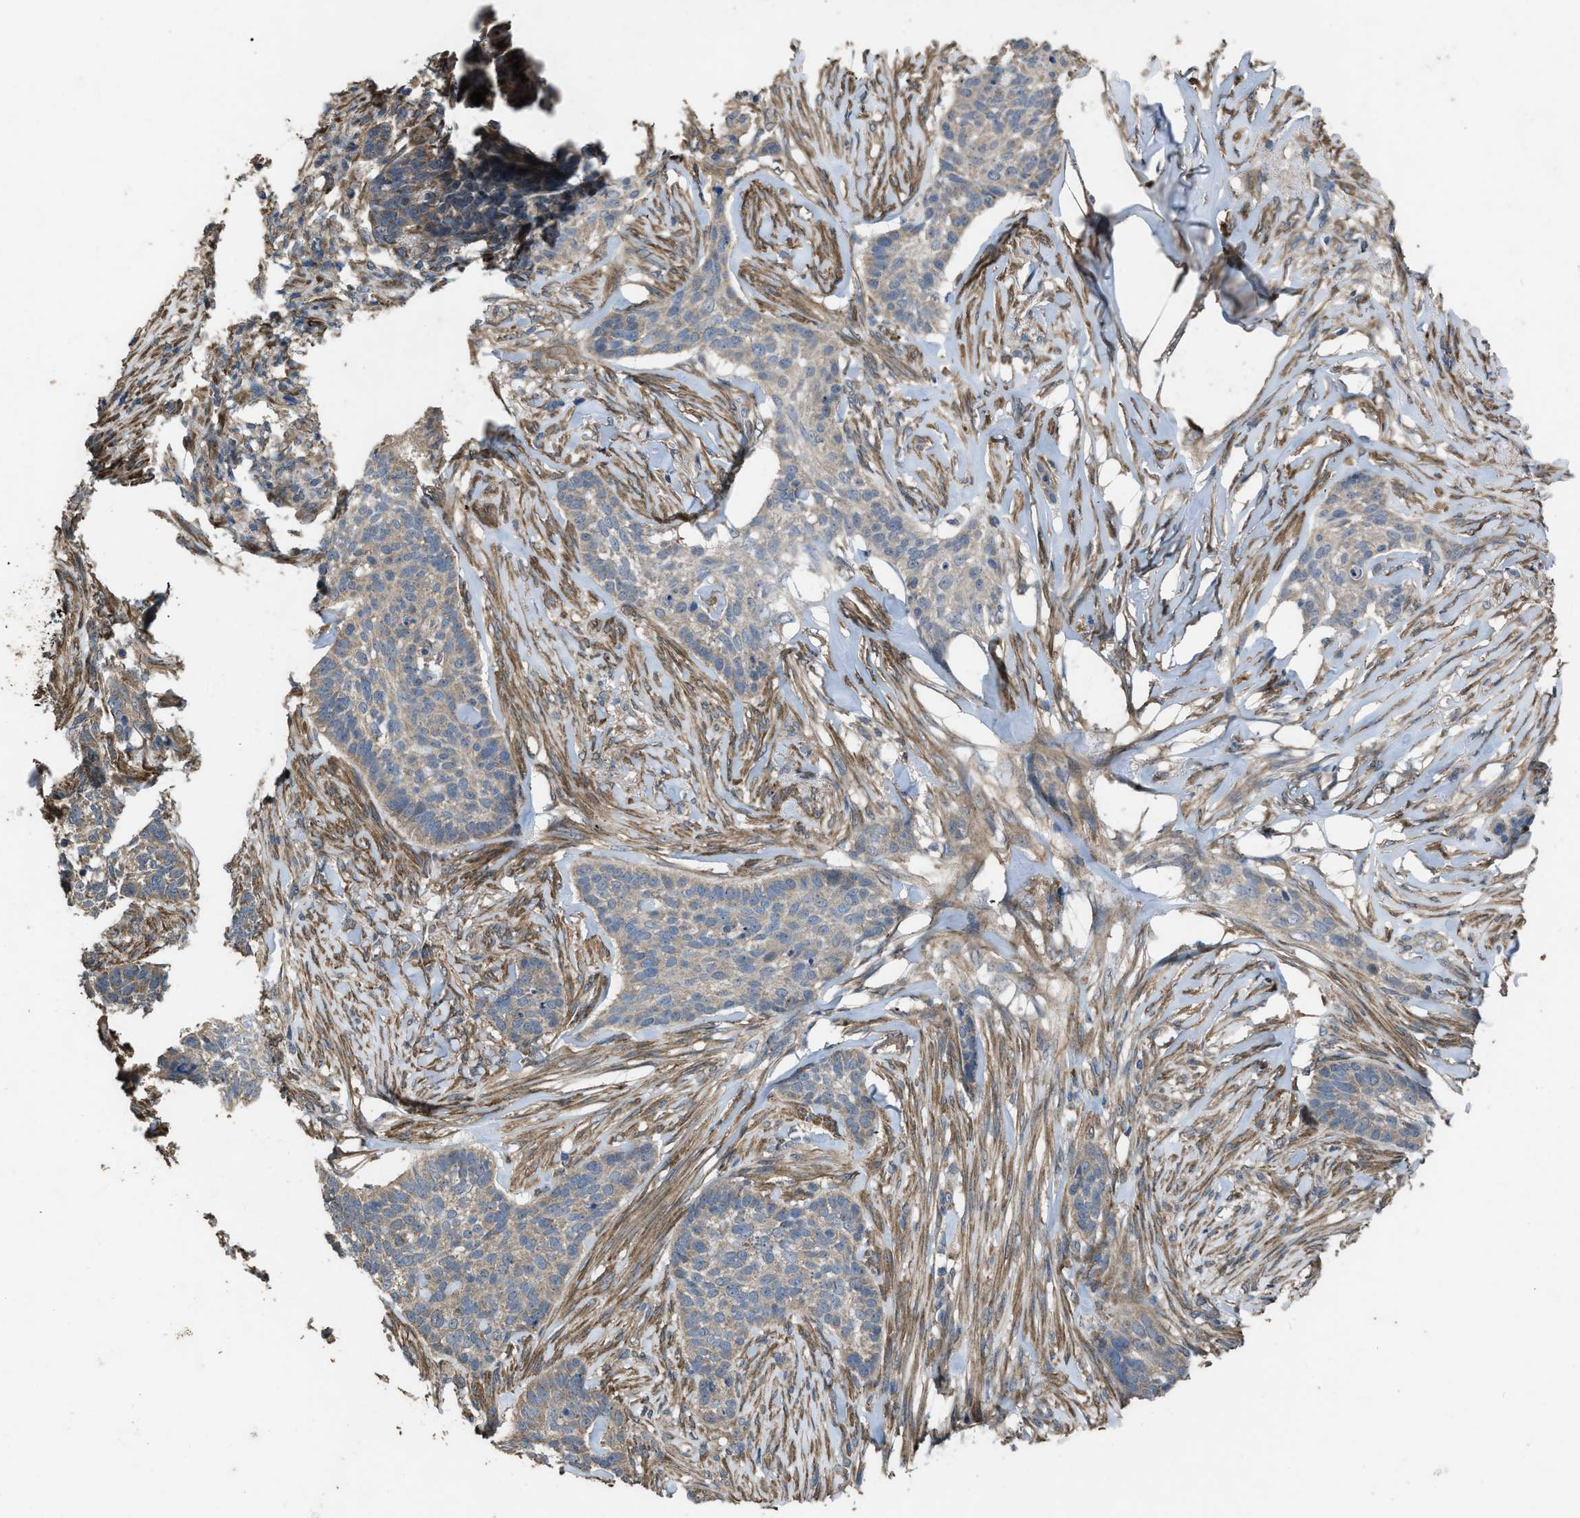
{"staining": {"intensity": "weak", "quantity": ">75%", "location": "cytoplasmic/membranous"}, "tissue": "skin cancer", "cell_type": "Tumor cells", "image_type": "cancer", "snomed": [{"axis": "morphology", "description": "Basal cell carcinoma"}, {"axis": "topography", "description": "Skin"}], "caption": "Brown immunohistochemical staining in skin cancer demonstrates weak cytoplasmic/membranous expression in approximately >75% of tumor cells.", "gene": "ARL6", "patient": {"sex": "male", "age": 85}}